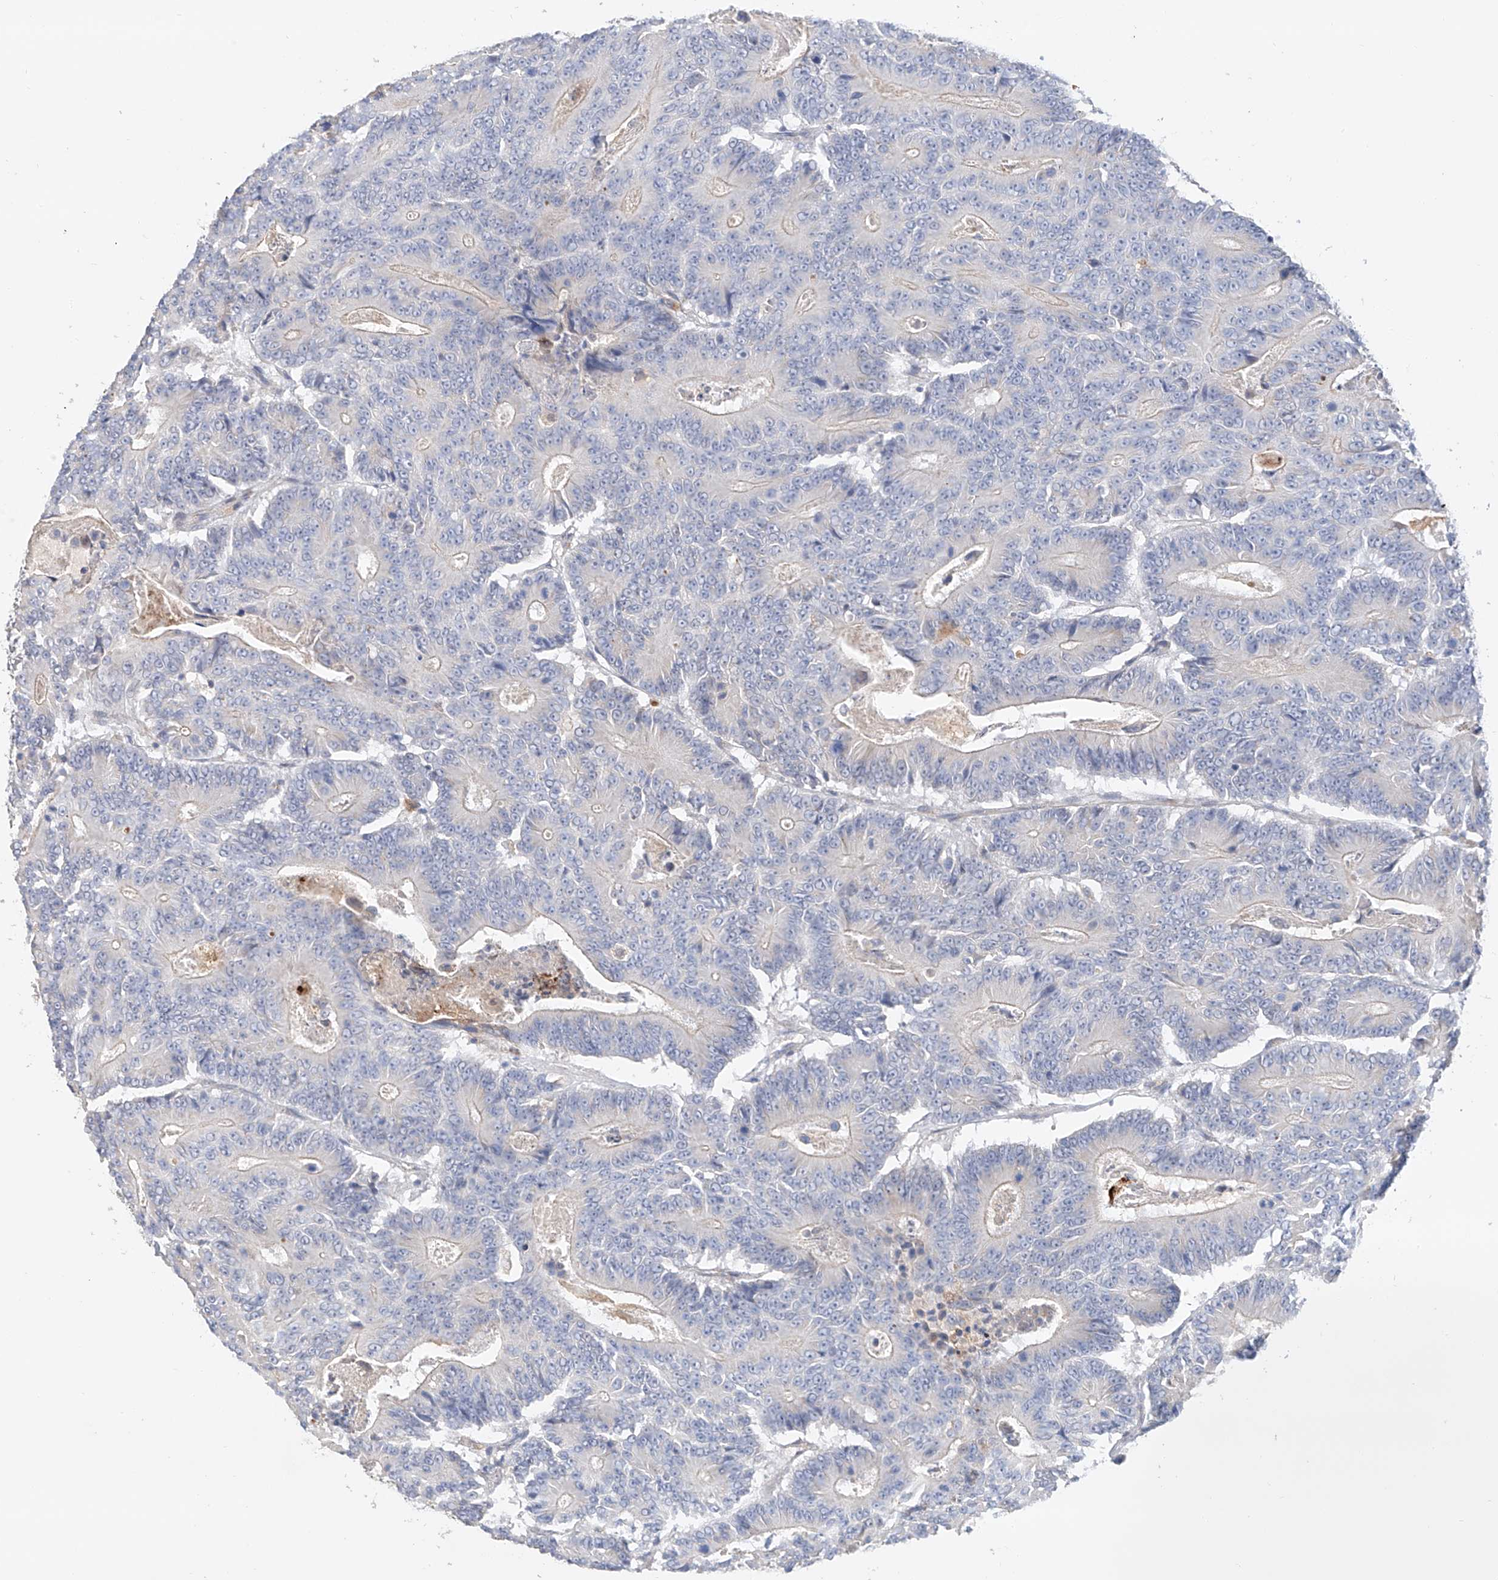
{"staining": {"intensity": "negative", "quantity": "none", "location": "none"}, "tissue": "colorectal cancer", "cell_type": "Tumor cells", "image_type": "cancer", "snomed": [{"axis": "morphology", "description": "Adenocarcinoma, NOS"}, {"axis": "topography", "description": "Colon"}], "caption": "Immunohistochemistry (IHC) of human colorectal adenocarcinoma displays no positivity in tumor cells.", "gene": "MOSPD1", "patient": {"sex": "male", "age": 83}}